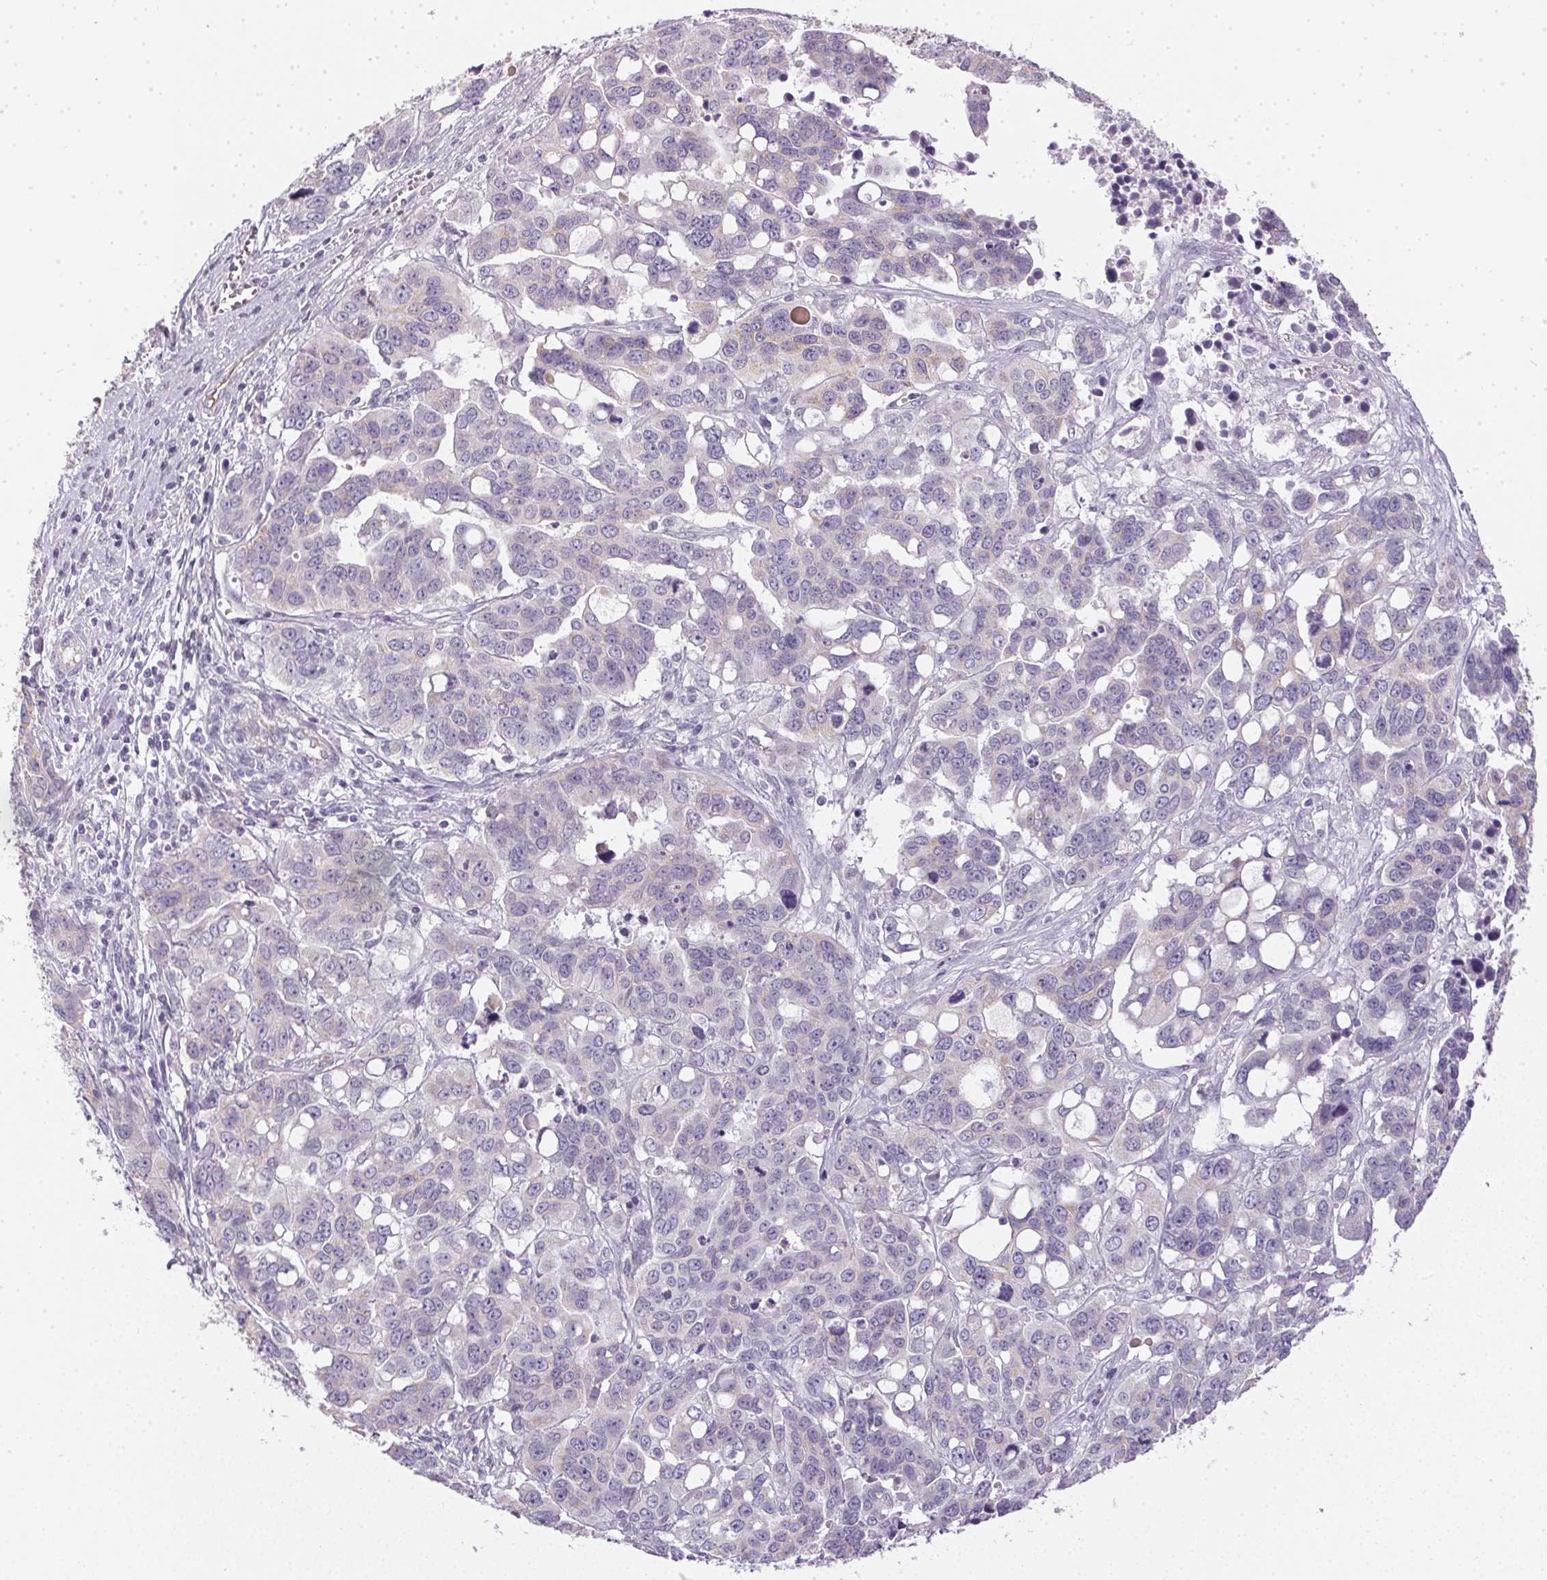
{"staining": {"intensity": "negative", "quantity": "none", "location": "none"}, "tissue": "ovarian cancer", "cell_type": "Tumor cells", "image_type": "cancer", "snomed": [{"axis": "morphology", "description": "Carcinoma, endometroid"}, {"axis": "topography", "description": "Ovary"}], "caption": "DAB (3,3'-diaminobenzidine) immunohistochemical staining of human ovarian endometroid carcinoma shows no significant staining in tumor cells.", "gene": "SMYD1", "patient": {"sex": "female", "age": 78}}